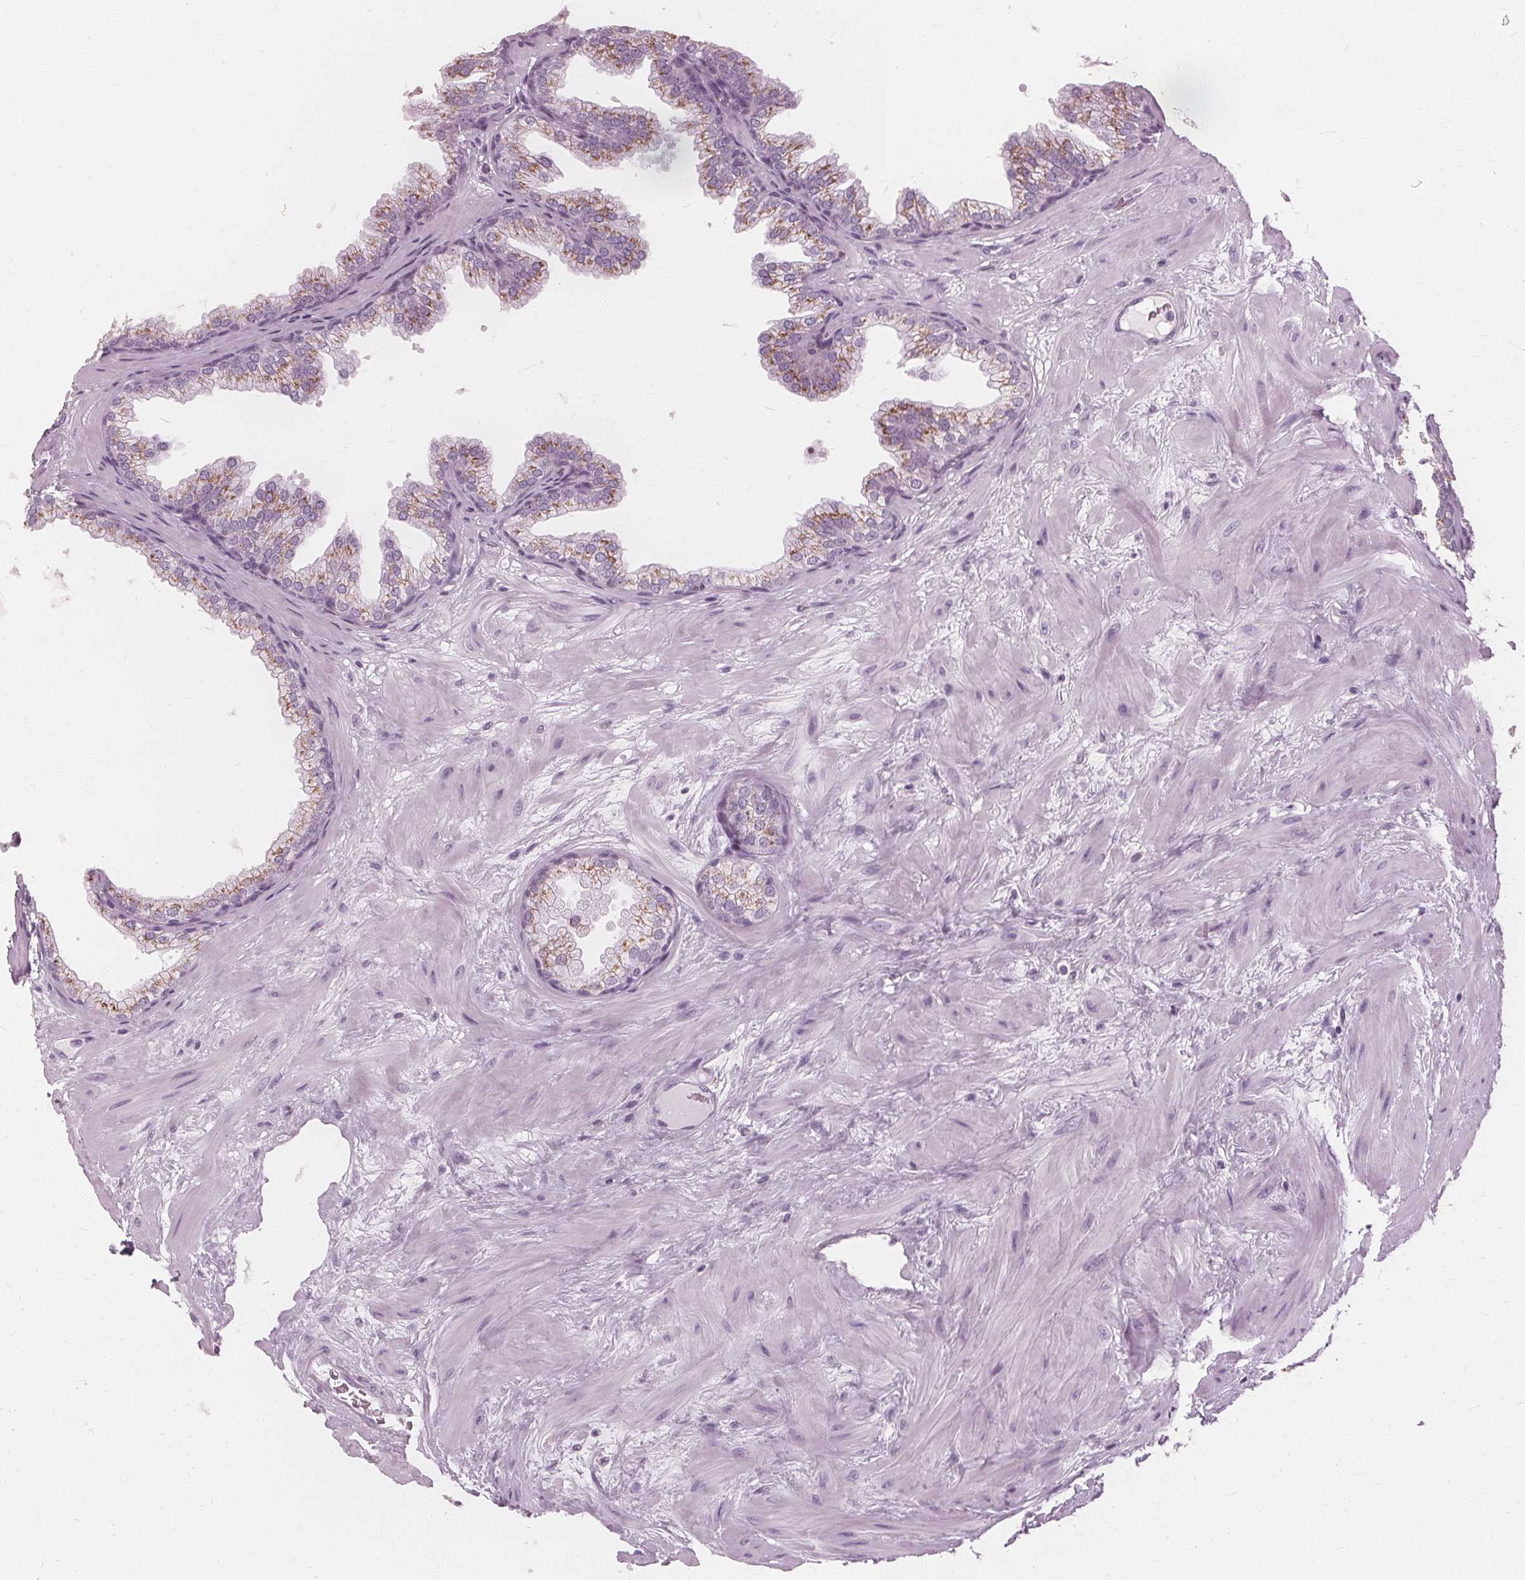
{"staining": {"intensity": "moderate", "quantity": "25%-75%", "location": "cytoplasmic/membranous"}, "tissue": "prostate", "cell_type": "Glandular cells", "image_type": "normal", "snomed": [{"axis": "morphology", "description": "Normal tissue, NOS"}, {"axis": "topography", "description": "Prostate"}], "caption": "A histopathology image of human prostate stained for a protein displays moderate cytoplasmic/membranous brown staining in glandular cells. Ihc stains the protein of interest in brown and the nuclei are stained blue.", "gene": "DNASE2", "patient": {"sex": "male", "age": 37}}